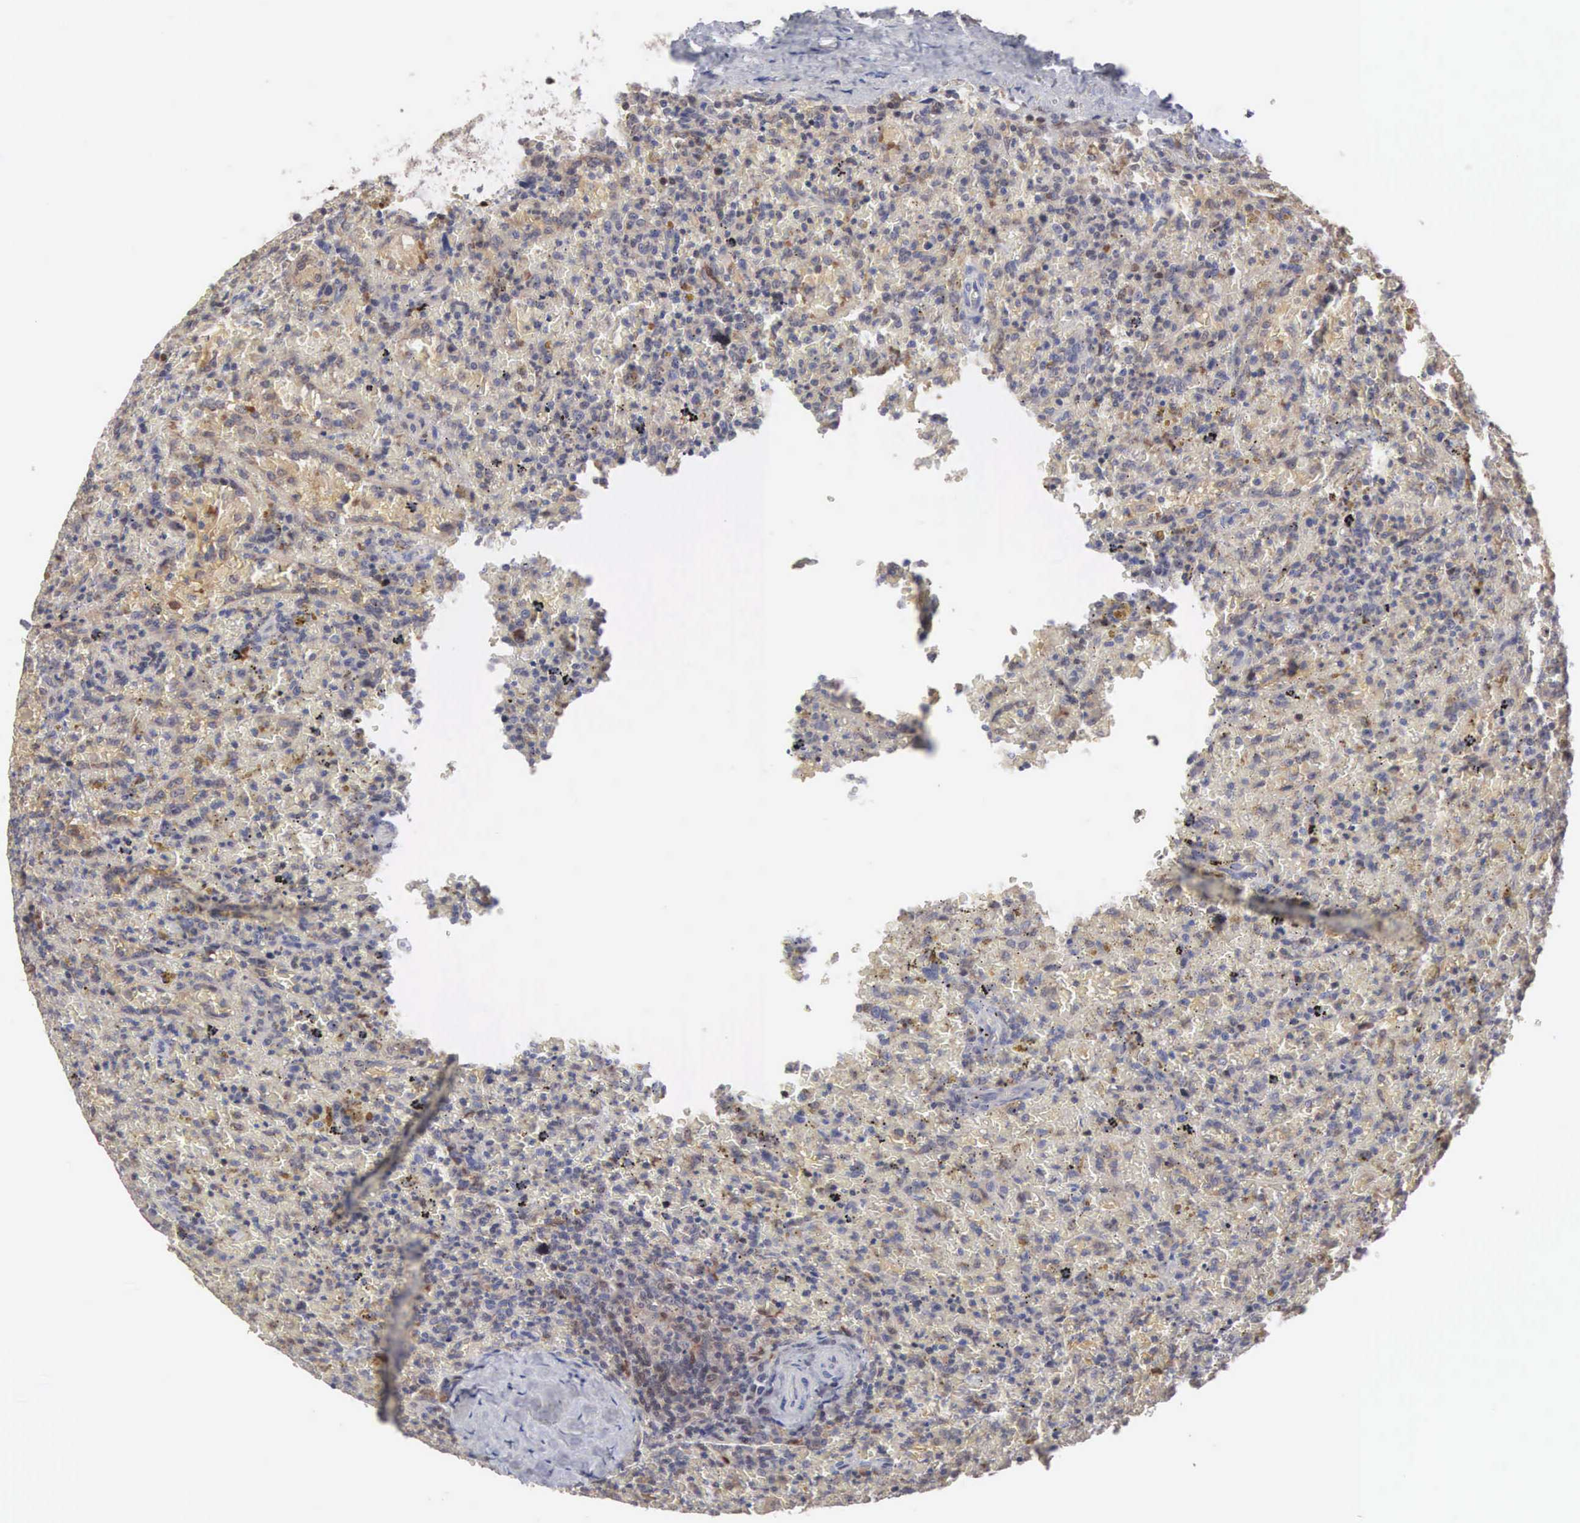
{"staining": {"intensity": "negative", "quantity": "none", "location": "none"}, "tissue": "lymphoma", "cell_type": "Tumor cells", "image_type": "cancer", "snomed": [{"axis": "morphology", "description": "Malignant lymphoma, non-Hodgkin's type, High grade"}, {"axis": "topography", "description": "Spleen"}, {"axis": "topography", "description": "Lymph node"}], "caption": "High power microscopy photomicrograph of an immunohistochemistry (IHC) micrograph of malignant lymphoma, non-Hodgkin's type (high-grade), revealing no significant positivity in tumor cells. (Immunohistochemistry (ihc), brightfield microscopy, high magnification).", "gene": "ACOT4", "patient": {"sex": "female", "age": 70}}